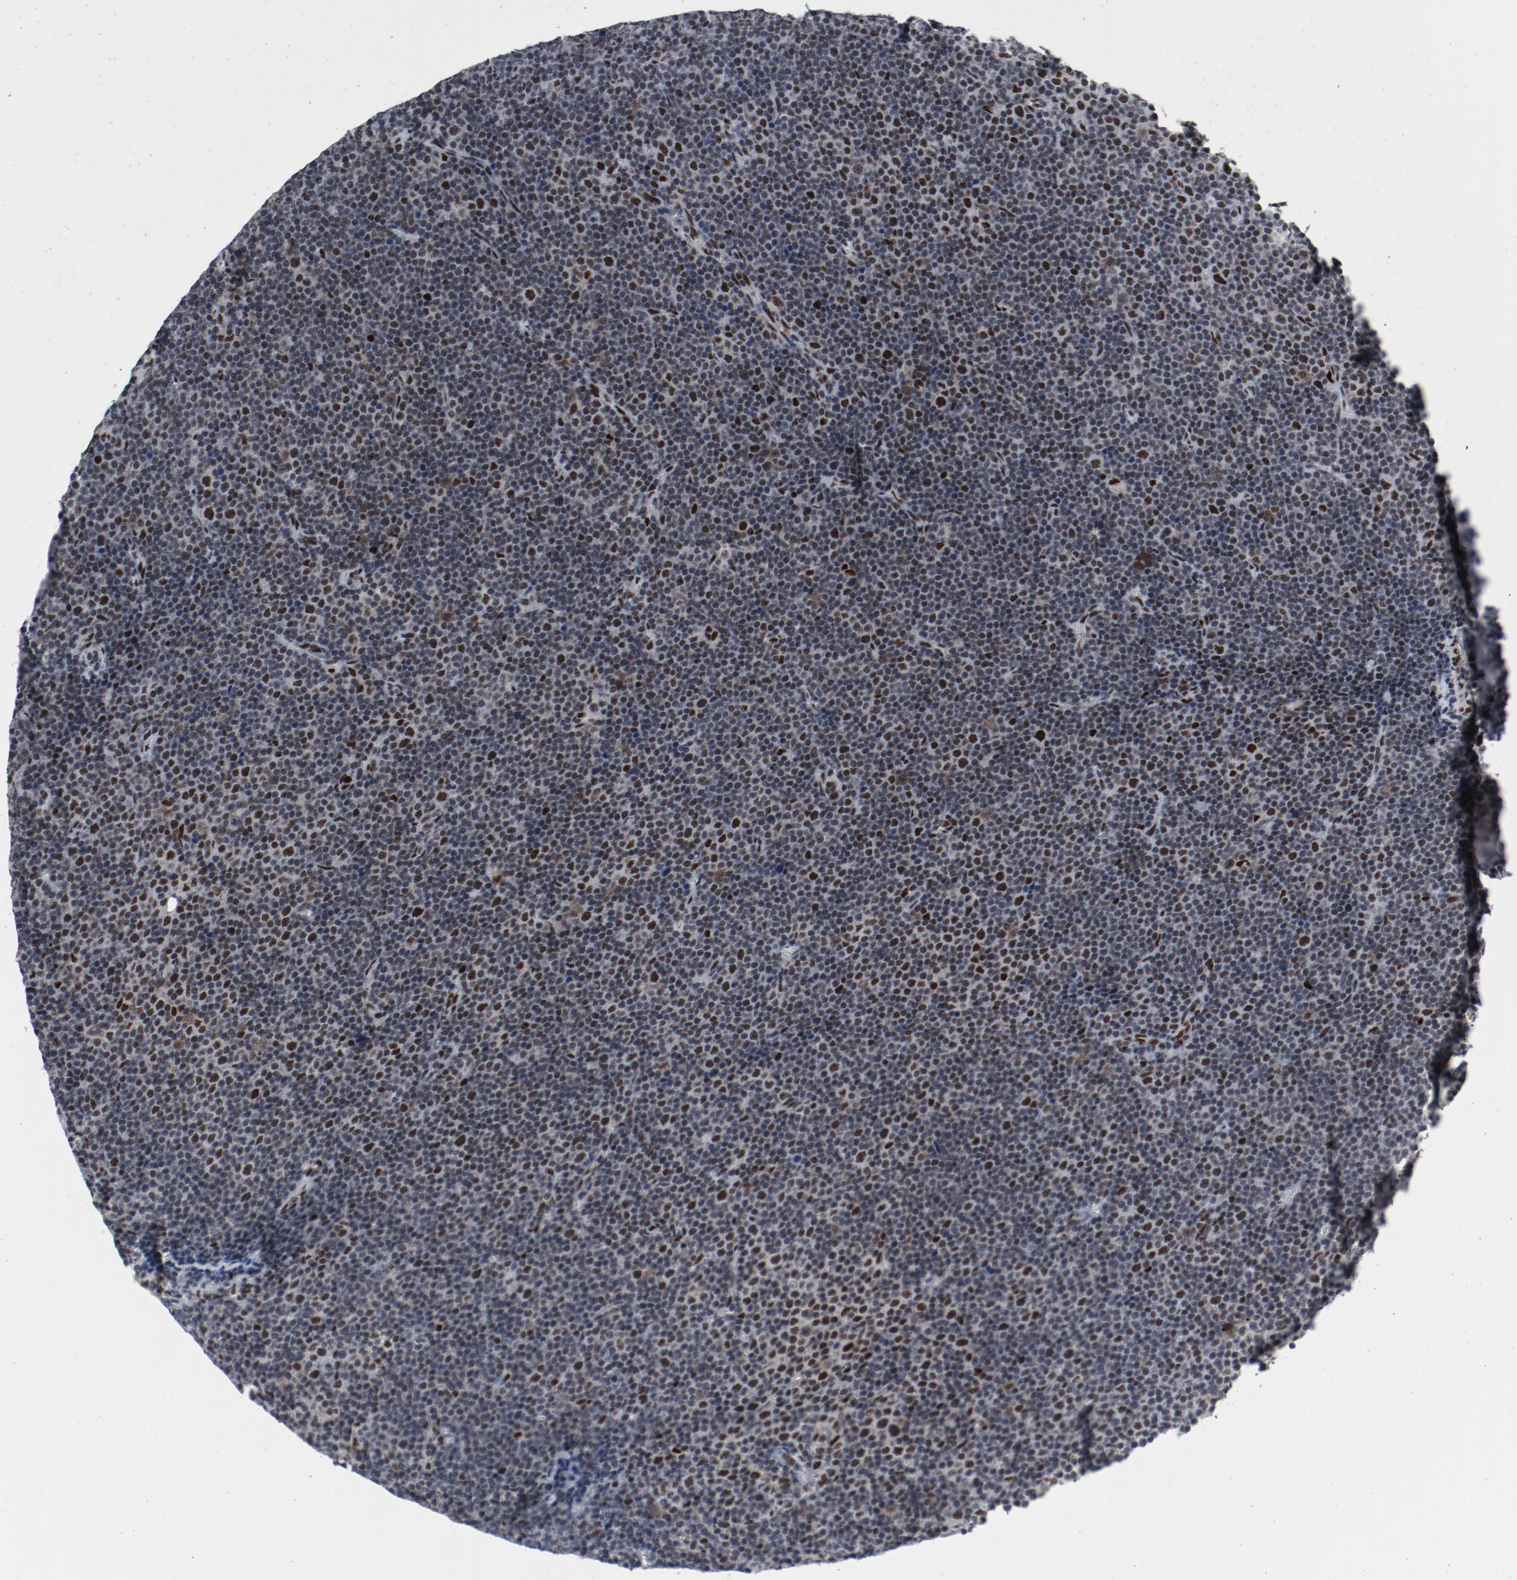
{"staining": {"intensity": "strong", "quantity": "25%-75%", "location": "nuclear"}, "tissue": "lymphoma", "cell_type": "Tumor cells", "image_type": "cancer", "snomed": [{"axis": "morphology", "description": "Malignant lymphoma, non-Hodgkin's type, Low grade"}, {"axis": "topography", "description": "Lymph node"}], "caption": "Tumor cells display high levels of strong nuclear positivity in approximately 25%-75% of cells in lymphoma.", "gene": "JMJD6", "patient": {"sex": "female", "age": 67}}